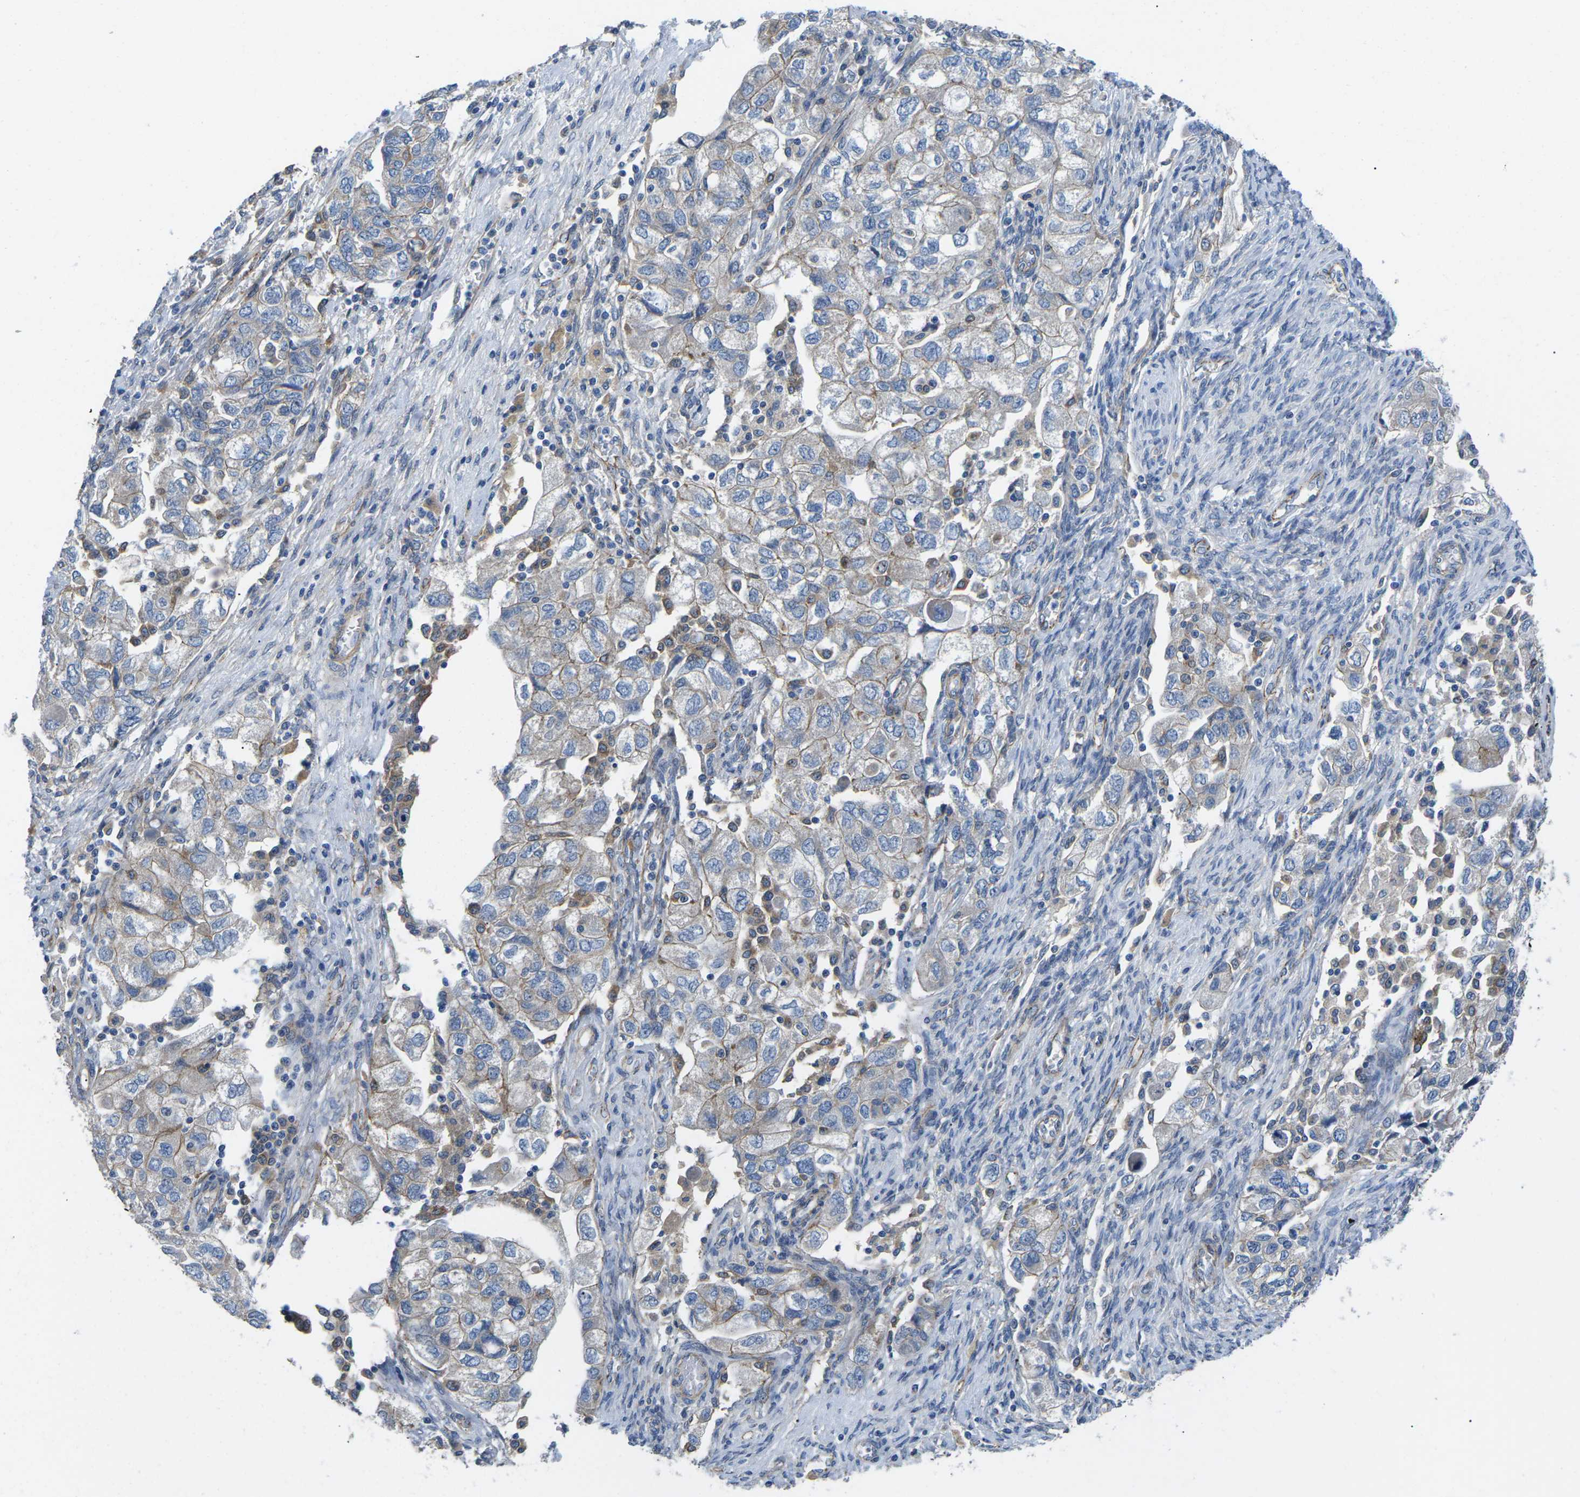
{"staining": {"intensity": "weak", "quantity": "25%-75%", "location": "cytoplasmic/membranous"}, "tissue": "ovarian cancer", "cell_type": "Tumor cells", "image_type": "cancer", "snomed": [{"axis": "morphology", "description": "Carcinoma, NOS"}, {"axis": "morphology", "description": "Cystadenocarcinoma, serous, NOS"}, {"axis": "topography", "description": "Ovary"}], "caption": "Carcinoma (ovarian) stained with DAB (3,3'-diaminobenzidine) immunohistochemistry demonstrates low levels of weak cytoplasmic/membranous positivity in approximately 25%-75% of tumor cells.", "gene": "CTNND1", "patient": {"sex": "female", "age": 69}}